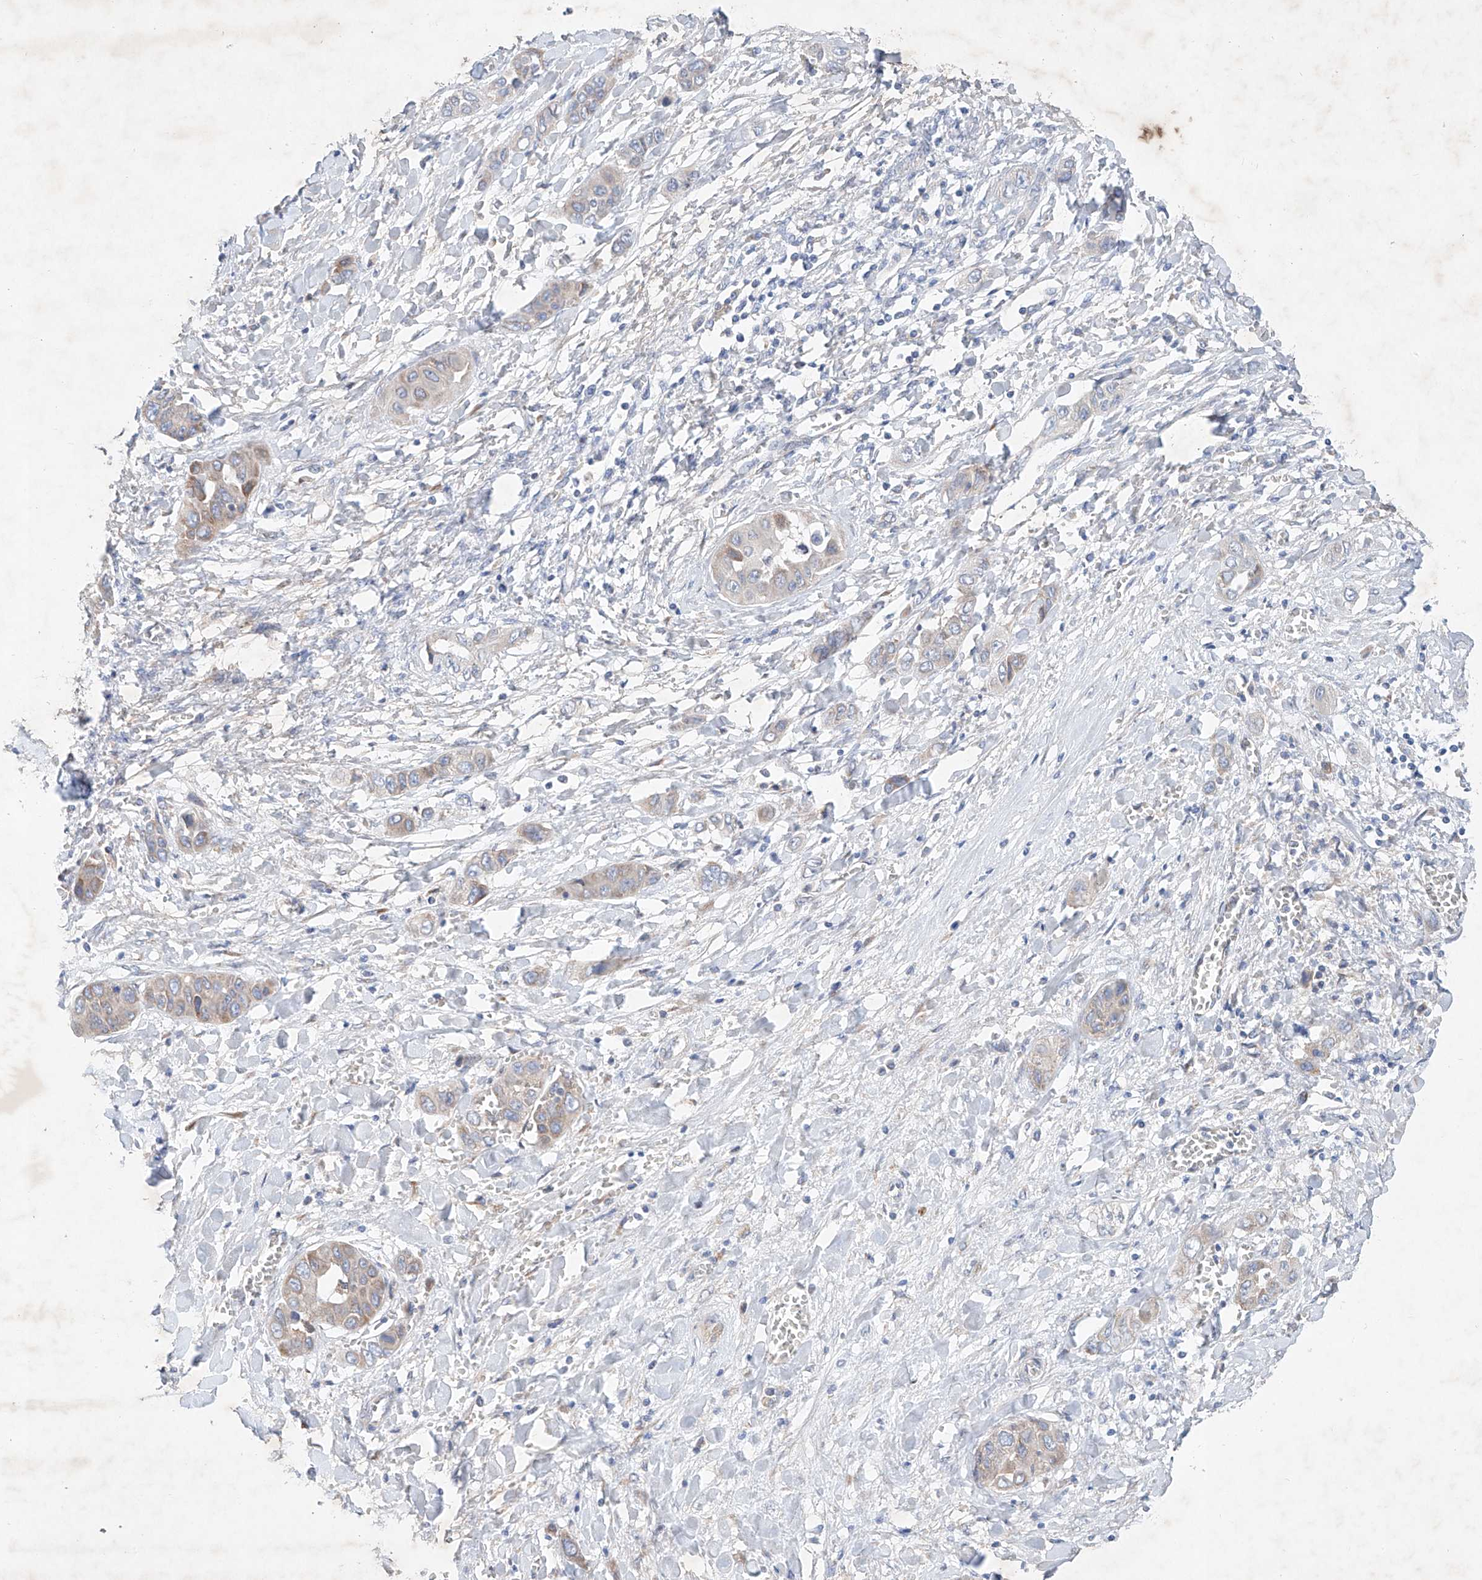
{"staining": {"intensity": "weak", "quantity": "<25%", "location": "cytoplasmic/membranous"}, "tissue": "liver cancer", "cell_type": "Tumor cells", "image_type": "cancer", "snomed": [{"axis": "morphology", "description": "Cholangiocarcinoma"}, {"axis": "topography", "description": "Liver"}], "caption": "Image shows no significant protein expression in tumor cells of liver cancer (cholangiocarcinoma).", "gene": "FASTK", "patient": {"sex": "female", "age": 52}}